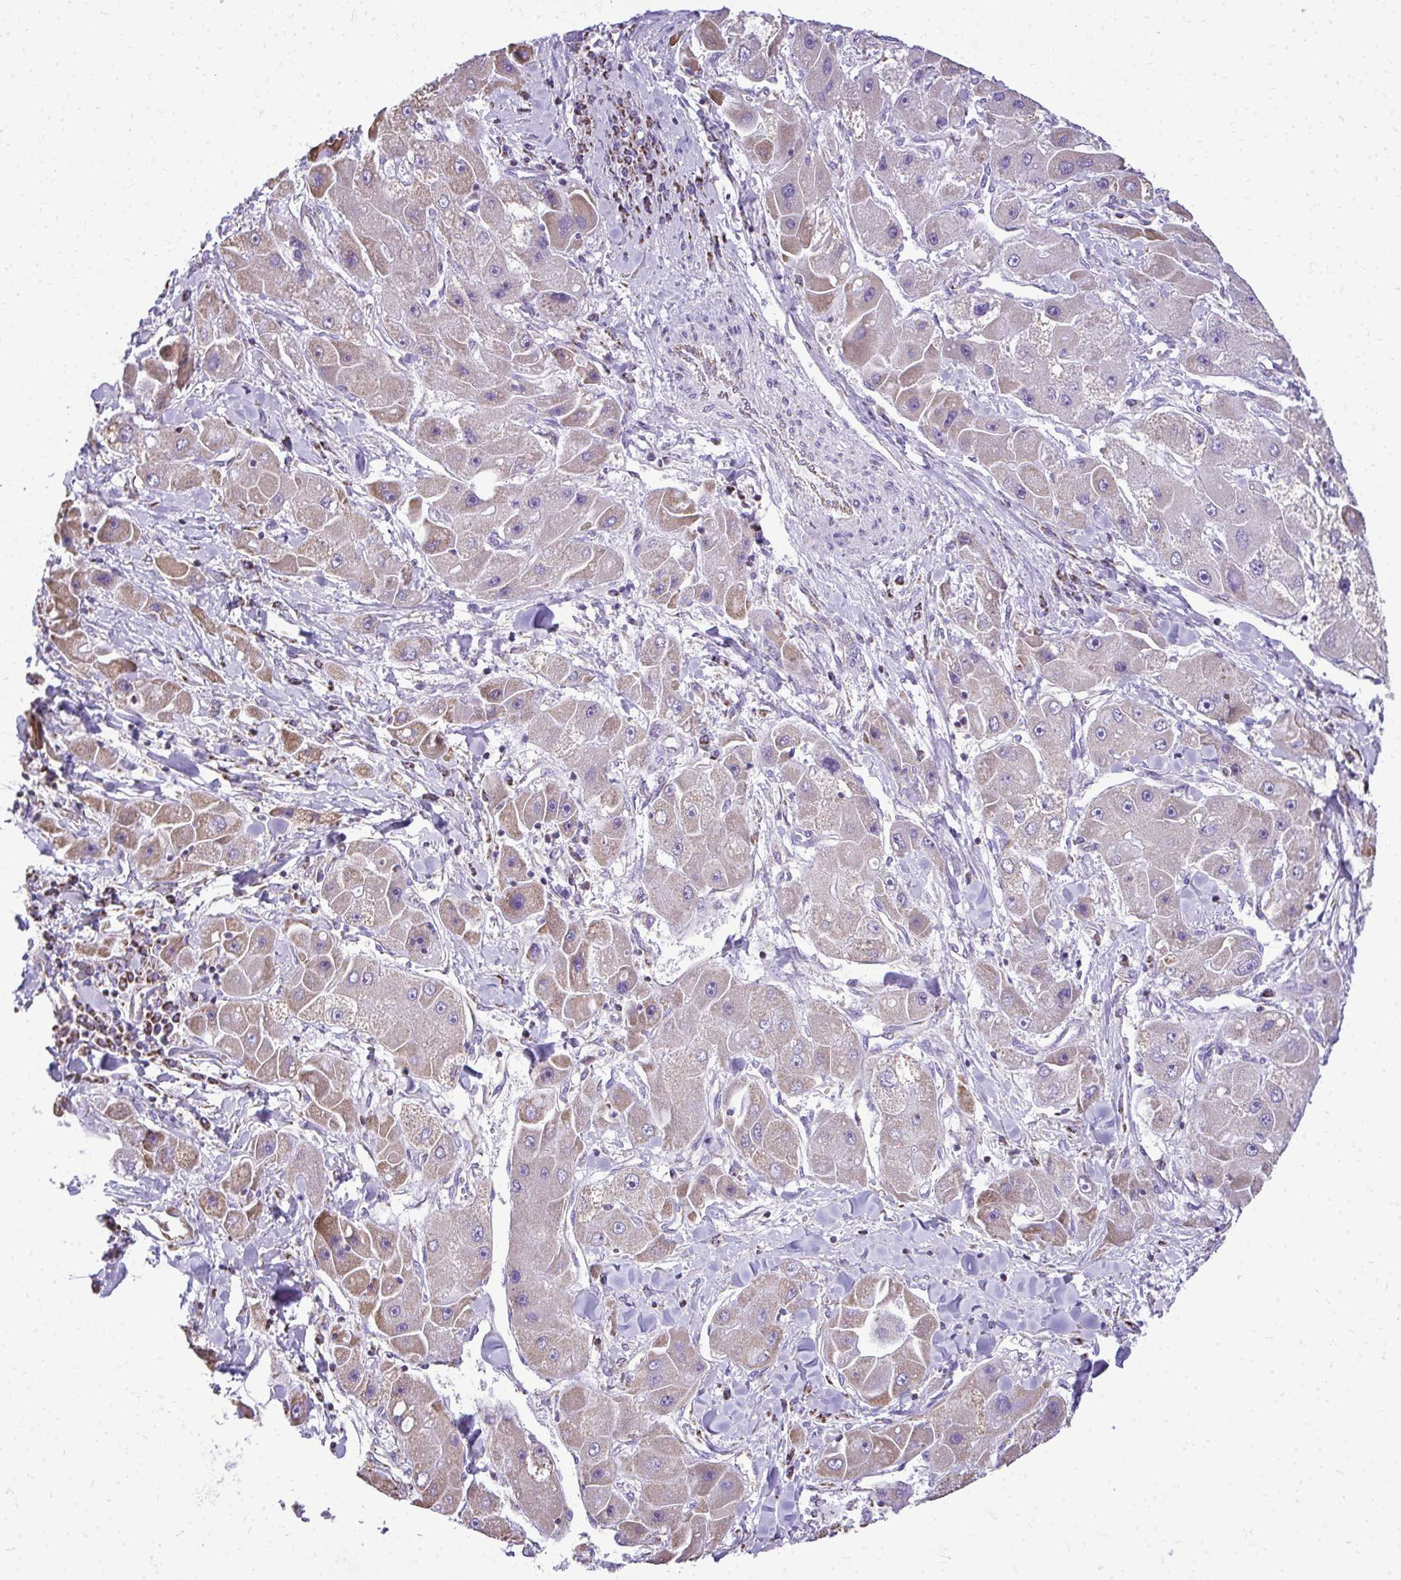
{"staining": {"intensity": "weak", "quantity": "25%-75%", "location": "cytoplasmic/membranous"}, "tissue": "liver cancer", "cell_type": "Tumor cells", "image_type": "cancer", "snomed": [{"axis": "morphology", "description": "Carcinoma, Hepatocellular, NOS"}, {"axis": "topography", "description": "Liver"}], "caption": "Approximately 25%-75% of tumor cells in human hepatocellular carcinoma (liver) display weak cytoplasmic/membranous protein staining as visualized by brown immunohistochemical staining.", "gene": "MPZL2", "patient": {"sex": "male", "age": 24}}